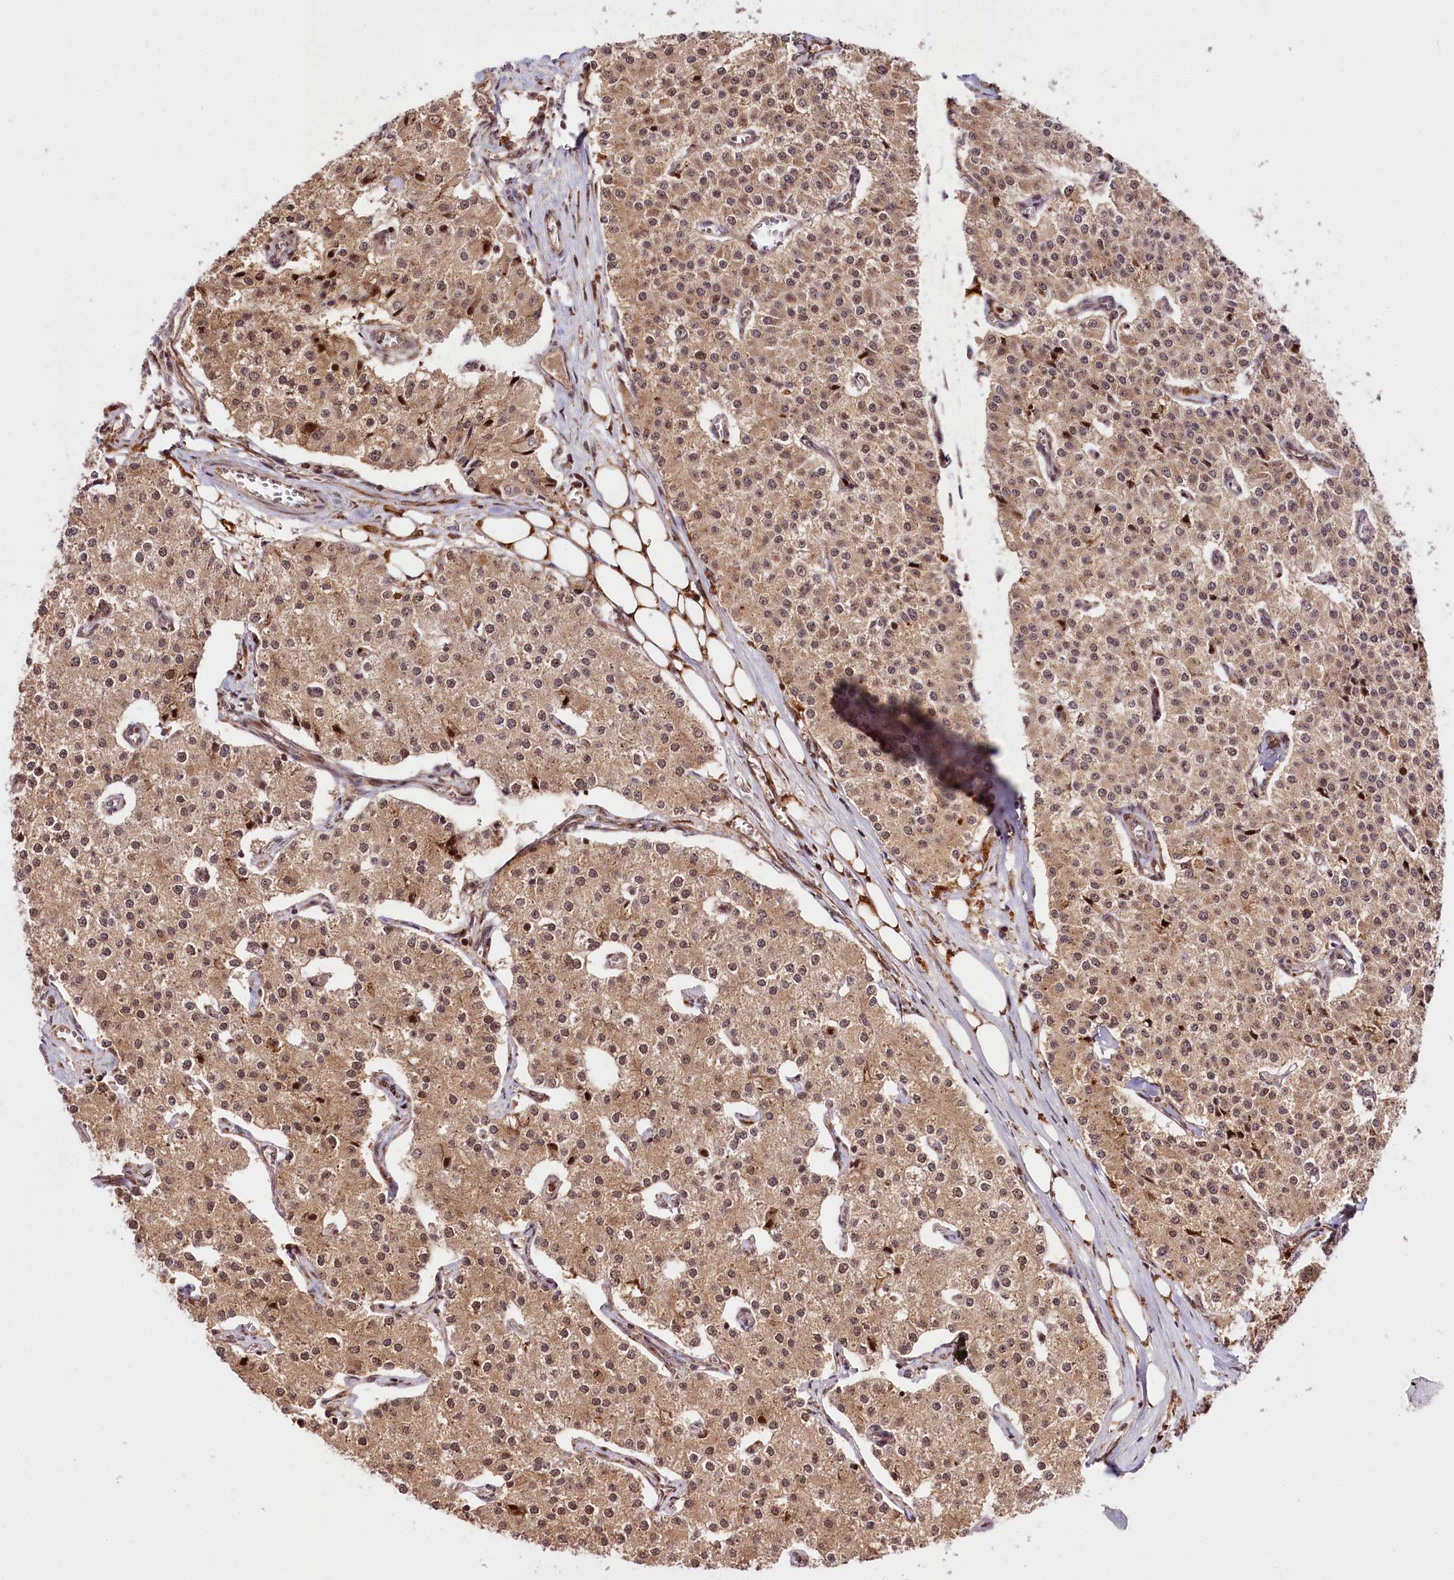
{"staining": {"intensity": "moderate", "quantity": ">75%", "location": "cytoplasmic/membranous,nuclear"}, "tissue": "carcinoid", "cell_type": "Tumor cells", "image_type": "cancer", "snomed": [{"axis": "morphology", "description": "Carcinoid, malignant, NOS"}, {"axis": "topography", "description": "Colon"}], "caption": "Tumor cells reveal medium levels of moderate cytoplasmic/membranous and nuclear staining in about >75% of cells in human carcinoid (malignant). (DAB (3,3'-diaminobenzidine) IHC with brightfield microscopy, high magnification).", "gene": "CUTC", "patient": {"sex": "female", "age": 52}}